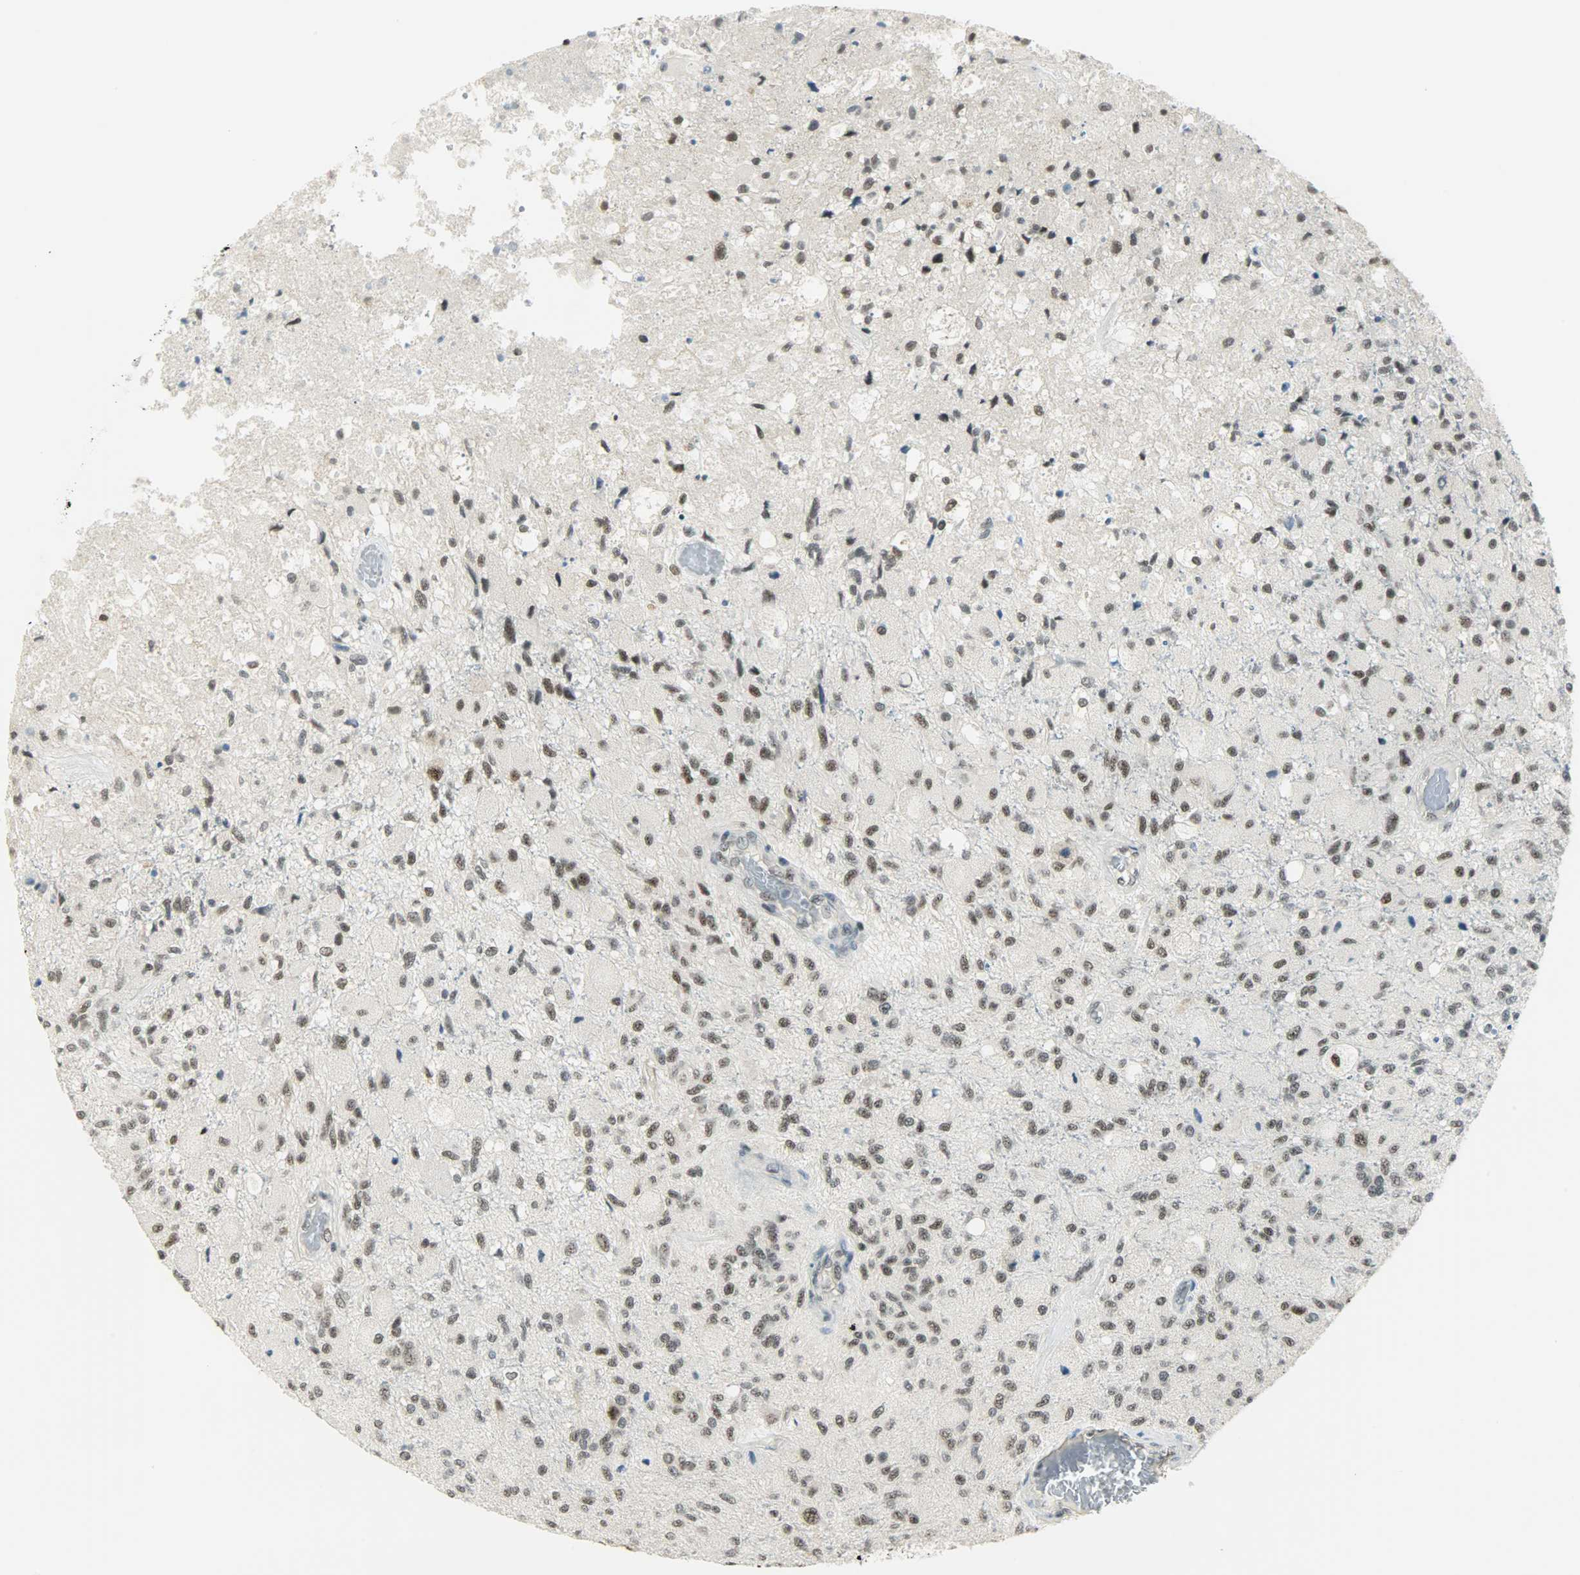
{"staining": {"intensity": "moderate", "quantity": ">75%", "location": "nuclear"}, "tissue": "glioma", "cell_type": "Tumor cells", "image_type": "cancer", "snomed": [{"axis": "morphology", "description": "Normal tissue, NOS"}, {"axis": "morphology", "description": "Glioma, malignant, High grade"}, {"axis": "topography", "description": "Cerebral cortex"}], "caption": "Human glioma stained with a protein marker exhibits moderate staining in tumor cells.", "gene": "SUGP1", "patient": {"sex": "male", "age": 77}}